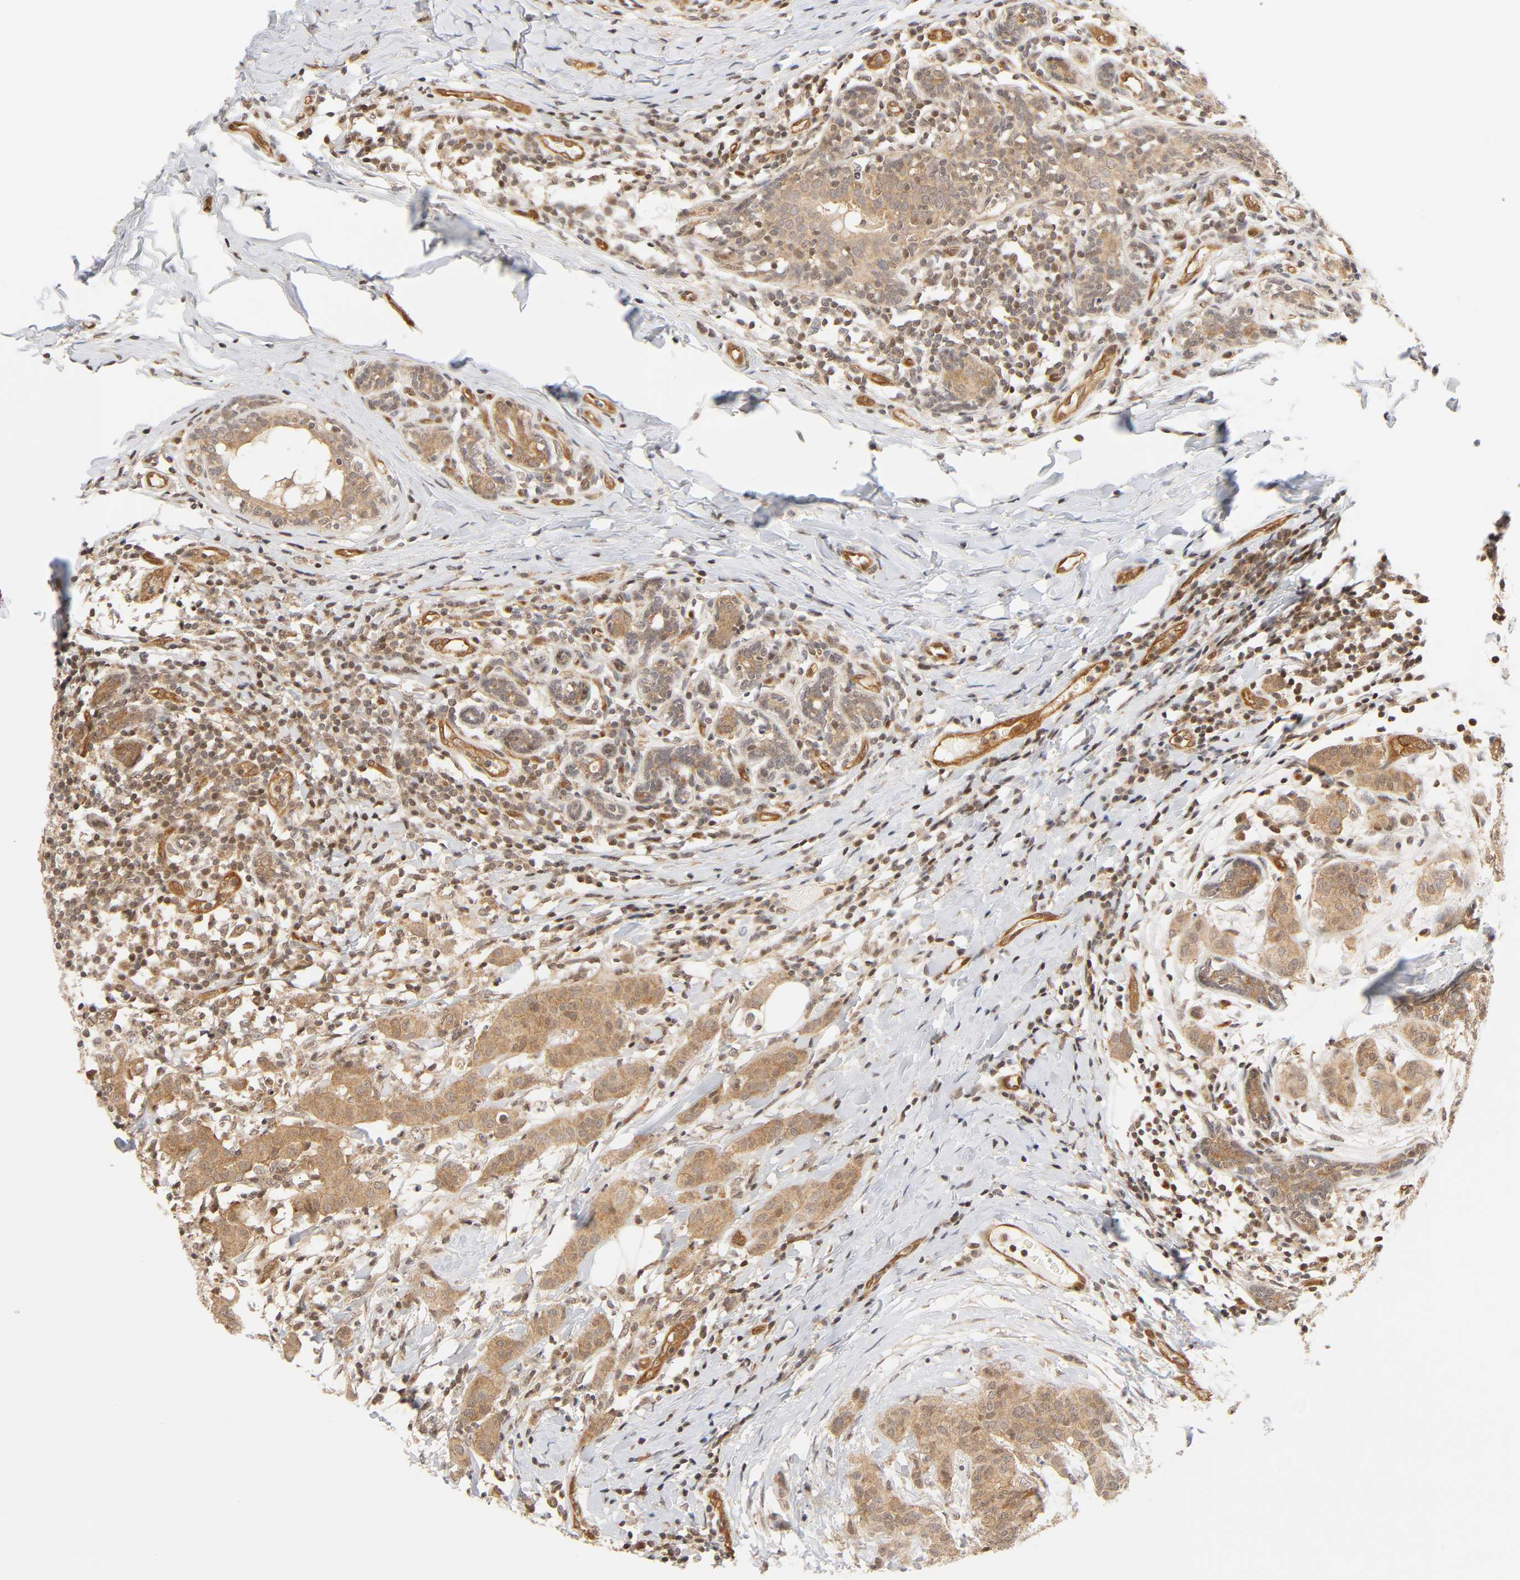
{"staining": {"intensity": "weak", "quantity": ">75%", "location": "cytoplasmic/membranous,nuclear"}, "tissue": "breast cancer", "cell_type": "Tumor cells", "image_type": "cancer", "snomed": [{"axis": "morphology", "description": "Duct carcinoma"}, {"axis": "topography", "description": "Breast"}], "caption": "The image shows immunohistochemical staining of breast infiltrating ductal carcinoma. There is weak cytoplasmic/membranous and nuclear positivity is identified in about >75% of tumor cells. Nuclei are stained in blue.", "gene": "CDC37", "patient": {"sex": "female", "age": 40}}